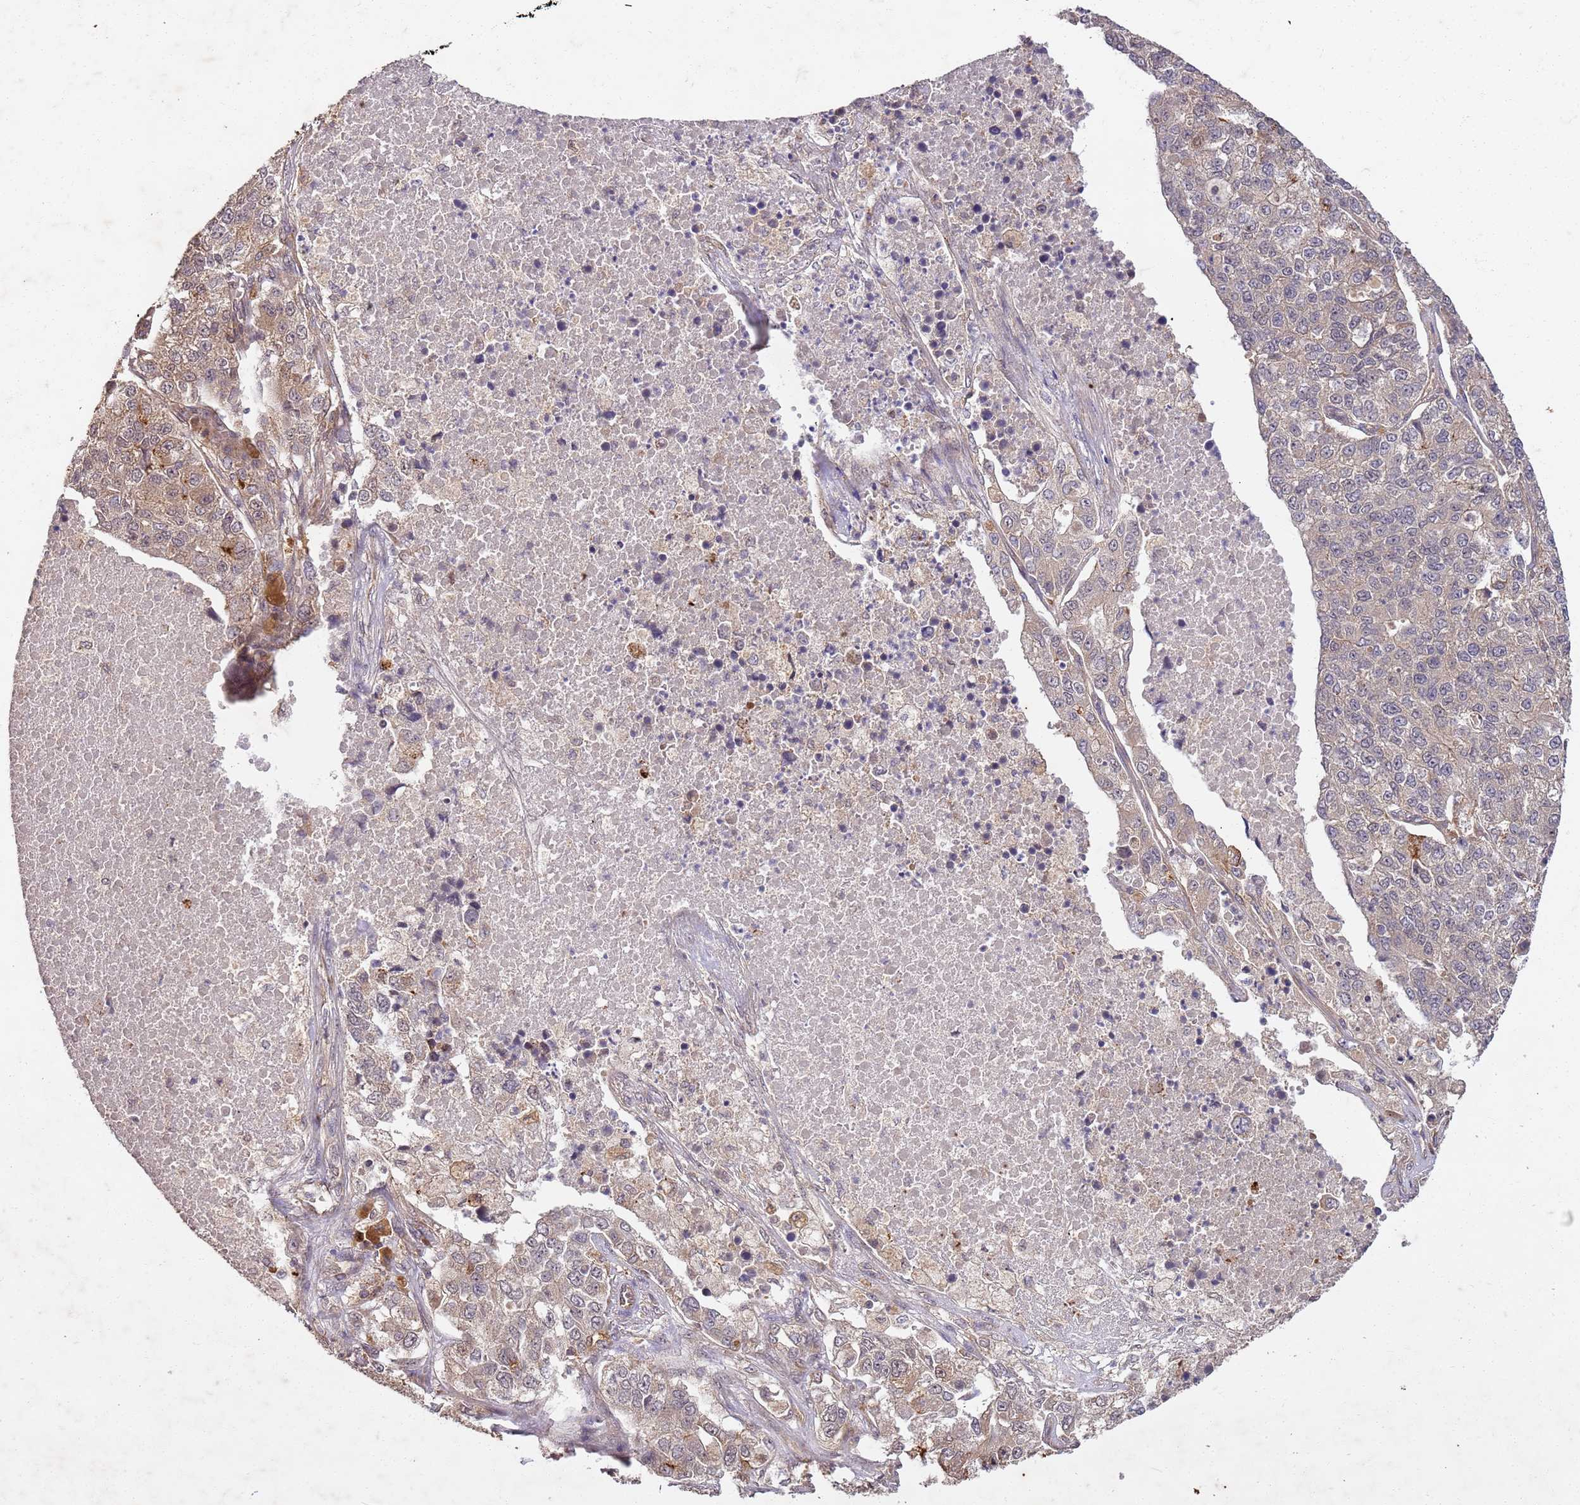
{"staining": {"intensity": "weak", "quantity": "<25%", "location": "cytoplasmic/membranous"}, "tissue": "lung cancer", "cell_type": "Tumor cells", "image_type": "cancer", "snomed": [{"axis": "morphology", "description": "Adenocarcinoma, NOS"}, {"axis": "topography", "description": "Lung"}], "caption": "Photomicrograph shows no significant protein expression in tumor cells of lung adenocarcinoma. (IHC, brightfield microscopy, high magnification).", "gene": "UBE3A", "patient": {"sex": "male", "age": 49}}